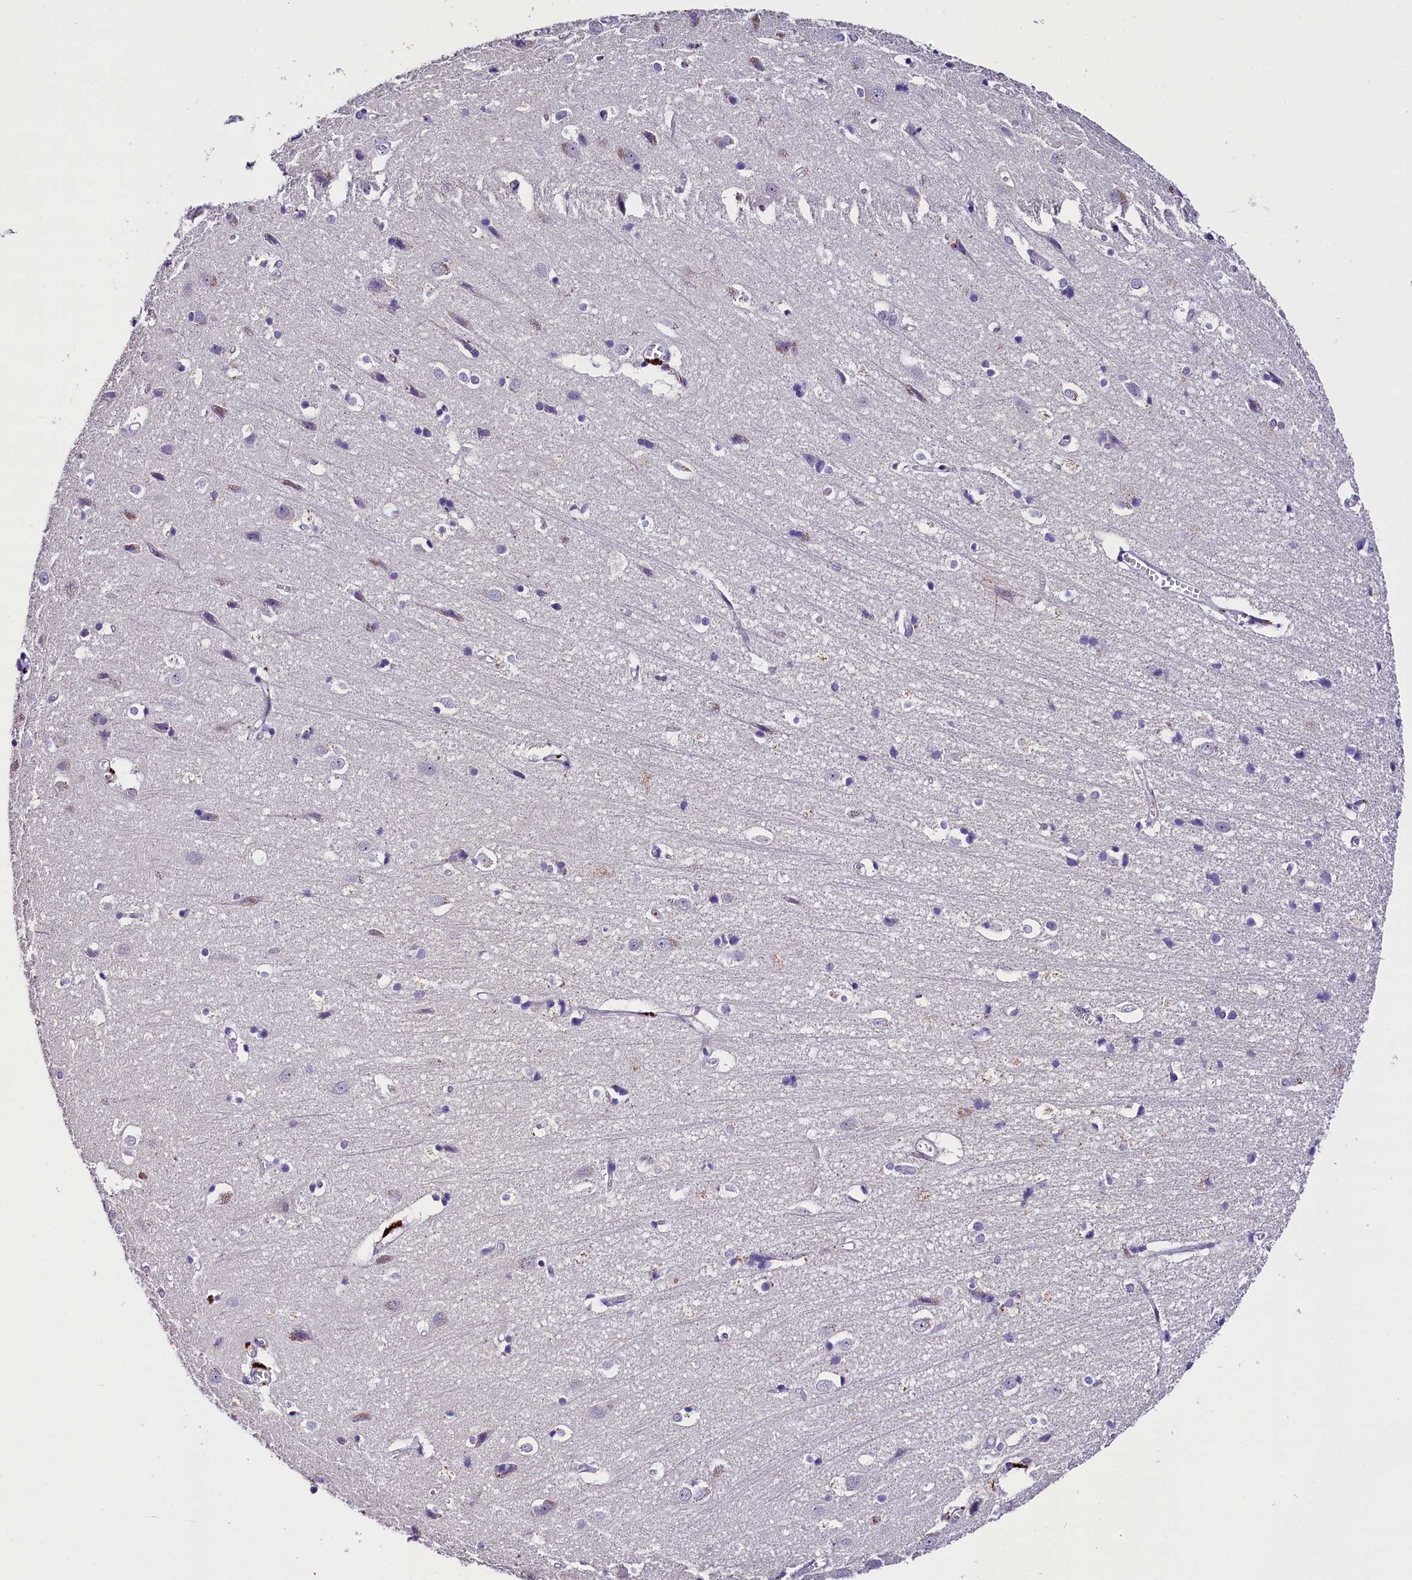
{"staining": {"intensity": "negative", "quantity": "none", "location": "none"}, "tissue": "cerebral cortex", "cell_type": "Endothelial cells", "image_type": "normal", "snomed": [{"axis": "morphology", "description": "Normal tissue, NOS"}, {"axis": "topography", "description": "Cerebral cortex"}], "caption": "Endothelial cells show no significant staining in benign cerebral cortex.", "gene": "MEX3B", "patient": {"sex": "male", "age": 54}}